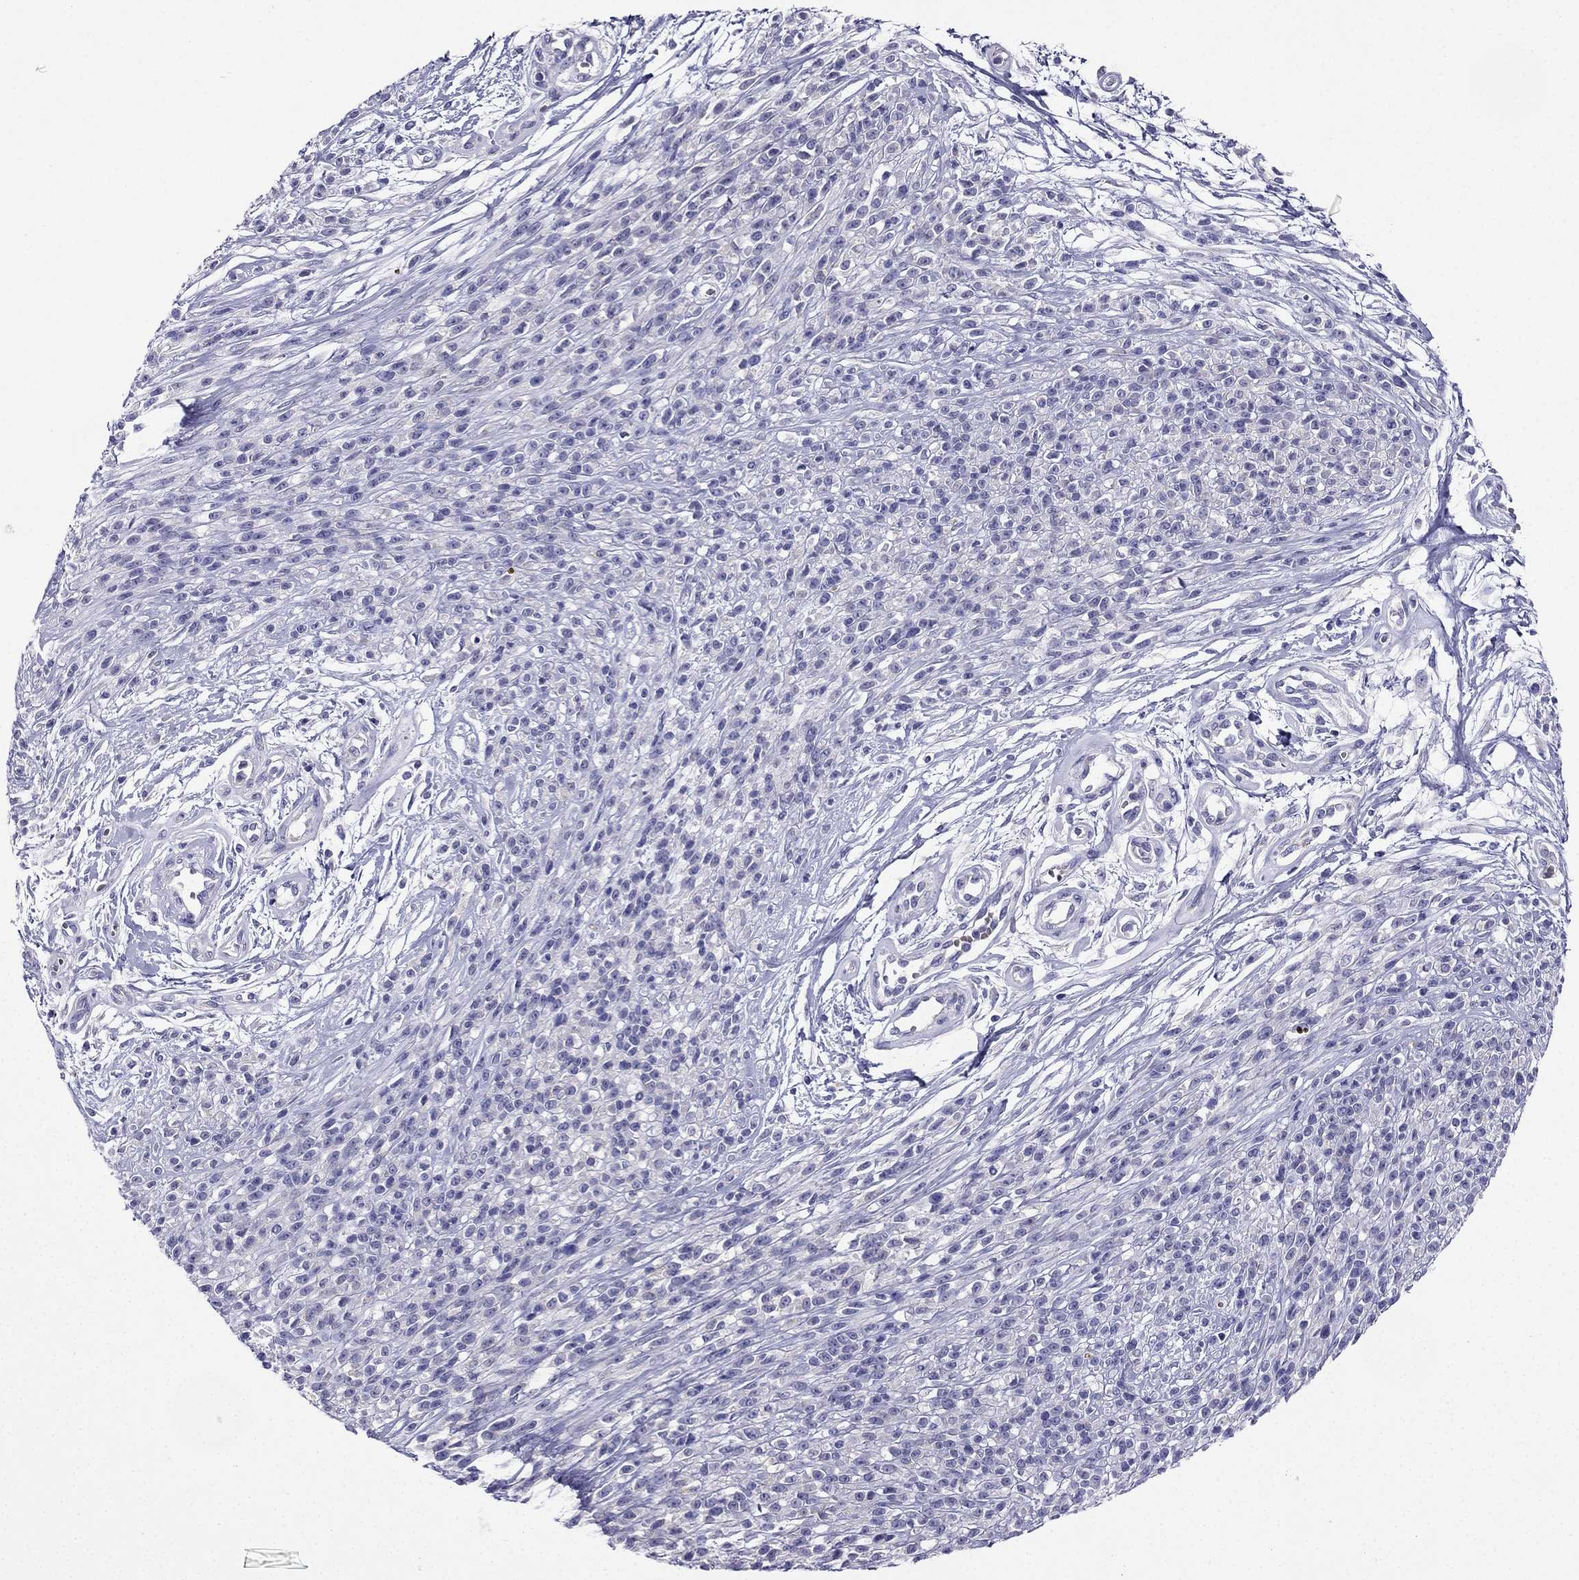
{"staining": {"intensity": "negative", "quantity": "none", "location": "none"}, "tissue": "melanoma", "cell_type": "Tumor cells", "image_type": "cancer", "snomed": [{"axis": "morphology", "description": "Malignant melanoma, NOS"}, {"axis": "topography", "description": "Skin"}, {"axis": "topography", "description": "Skin of trunk"}], "caption": "Melanoma stained for a protein using immunohistochemistry (IHC) displays no expression tumor cells.", "gene": "KIF5A", "patient": {"sex": "male", "age": 74}}